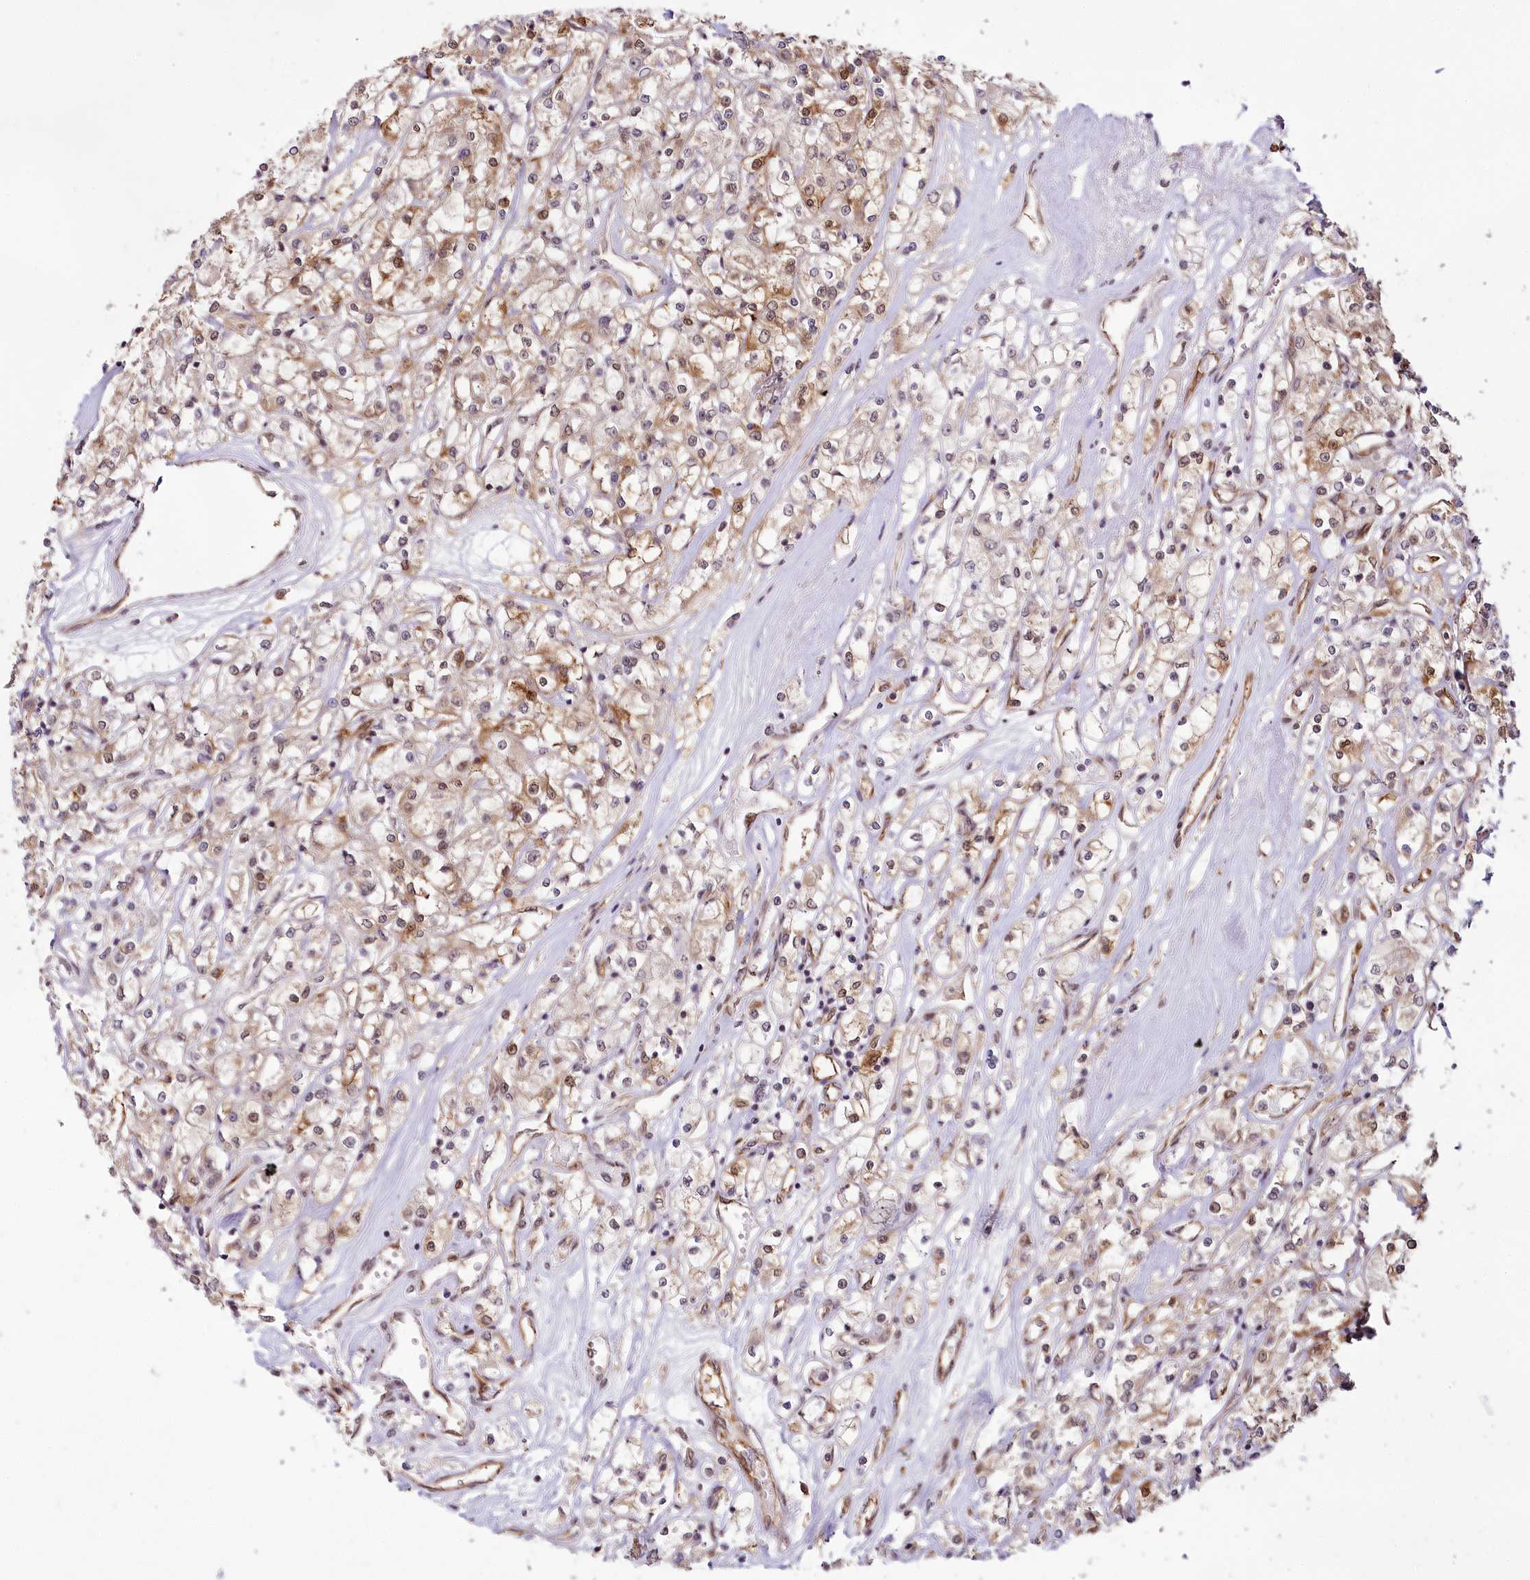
{"staining": {"intensity": "moderate", "quantity": "25%-75%", "location": "cytoplasmic/membranous,nuclear"}, "tissue": "renal cancer", "cell_type": "Tumor cells", "image_type": "cancer", "snomed": [{"axis": "morphology", "description": "Adenocarcinoma, NOS"}, {"axis": "topography", "description": "Kidney"}], "caption": "The histopathology image displays staining of adenocarcinoma (renal), revealing moderate cytoplasmic/membranous and nuclear protein expression (brown color) within tumor cells.", "gene": "ALKBH8", "patient": {"sex": "female", "age": 59}}